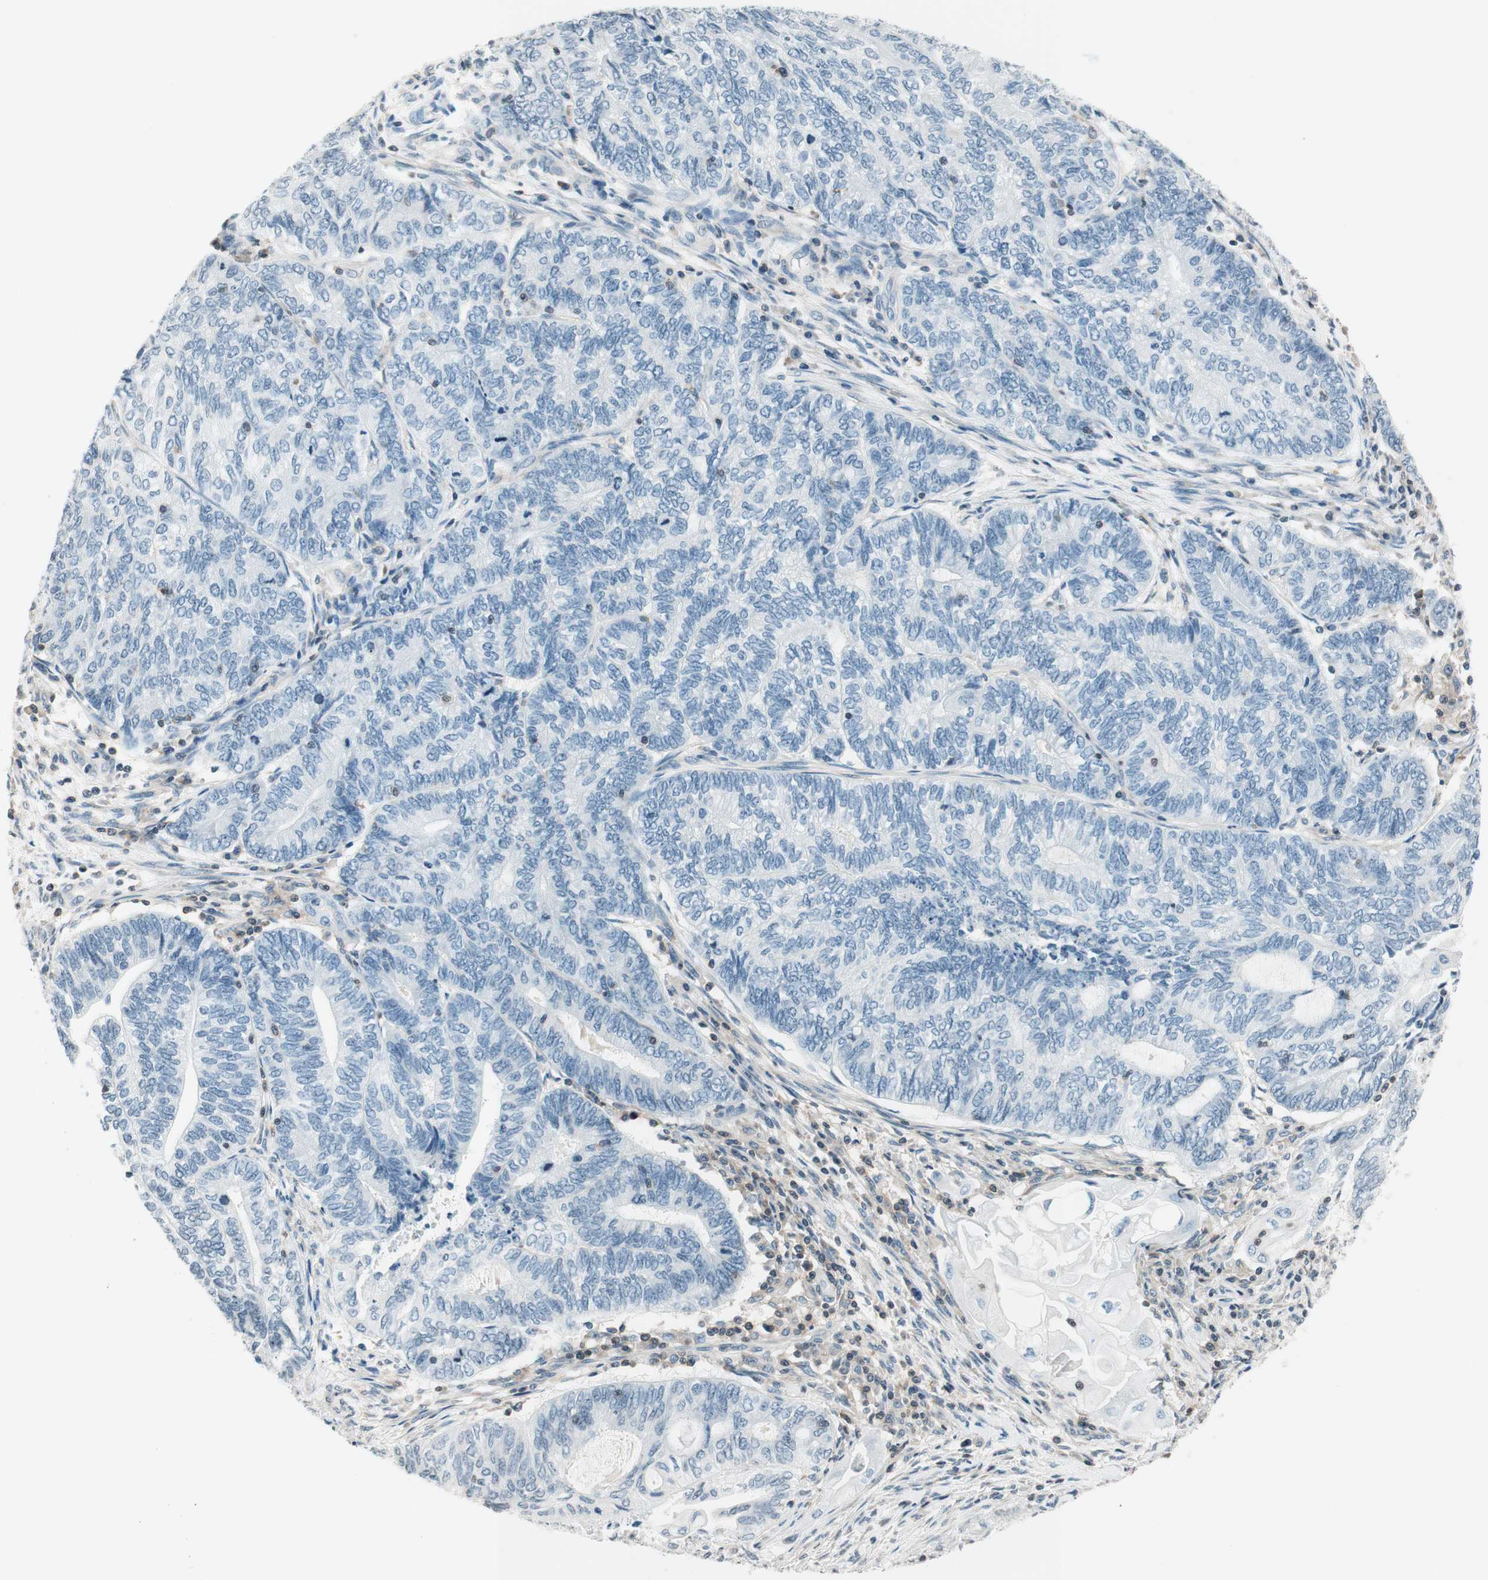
{"staining": {"intensity": "negative", "quantity": "none", "location": "none"}, "tissue": "endometrial cancer", "cell_type": "Tumor cells", "image_type": "cancer", "snomed": [{"axis": "morphology", "description": "Adenocarcinoma, NOS"}, {"axis": "topography", "description": "Uterus"}, {"axis": "topography", "description": "Endometrium"}], "caption": "Immunohistochemistry histopathology image of neoplastic tissue: human endometrial cancer stained with DAB (3,3'-diaminobenzidine) exhibits no significant protein expression in tumor cells.", "gene": "WIPF1", "patient": {"sex": "female", "age": 70}}